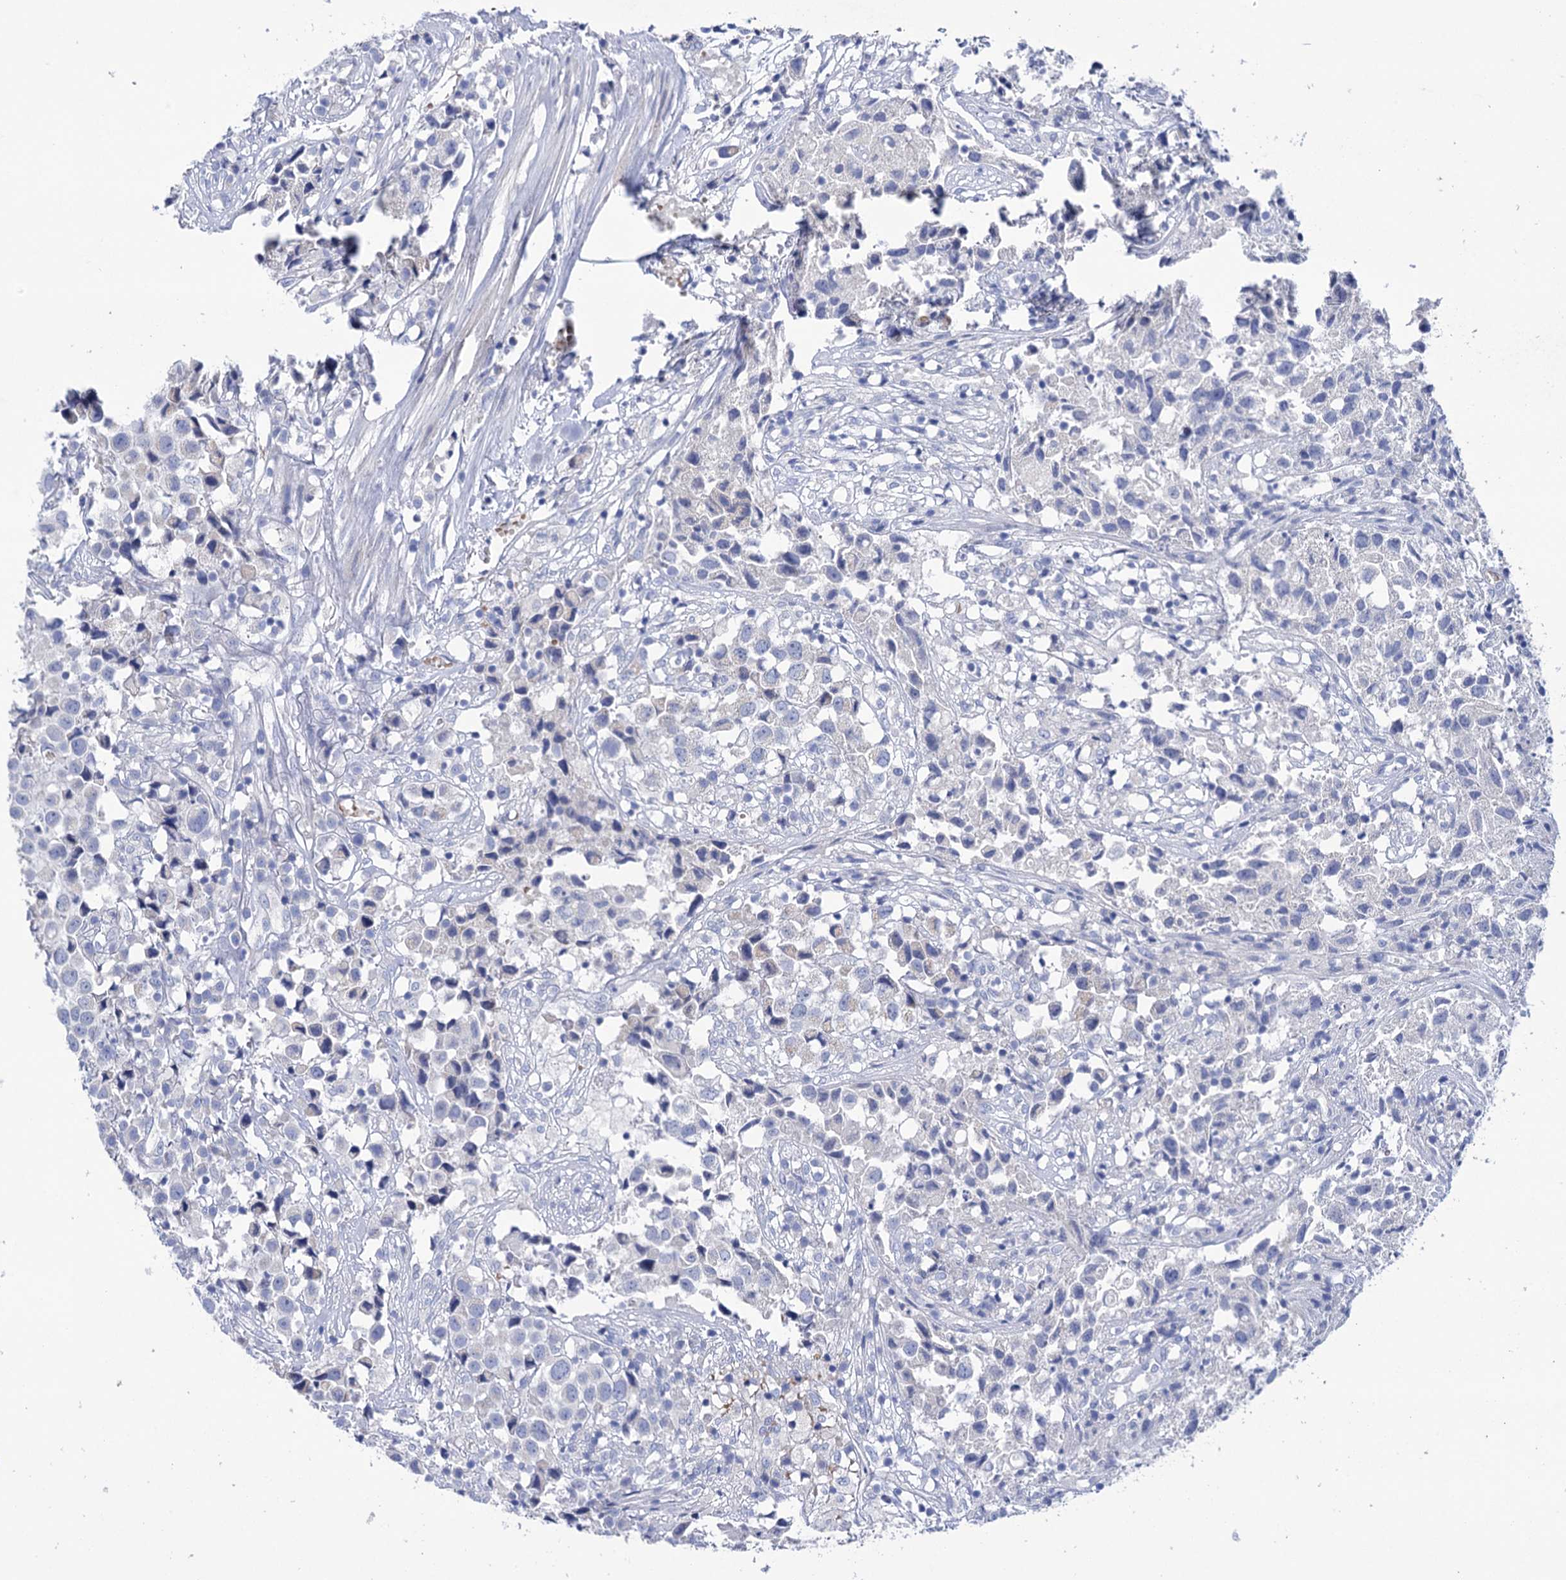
{"staining": {"intensity": "negative", "quantity": "none", "location": "none"}, "tissue": "urothelial cancer", "cell_type": "Tumor cells", "image_type": "cancer", "snomed": [{"axis": "morphology", "description": "Urothelial carcinoma, High grade"}, {"axis": "topography", "description": "Urinary bladder"}], "caption": "The histopathology image exhibits no significant staining in tumor cells of urothelial cancer.", "gene": "YARS2", "patient": {"sex": "female", "age": 75}}